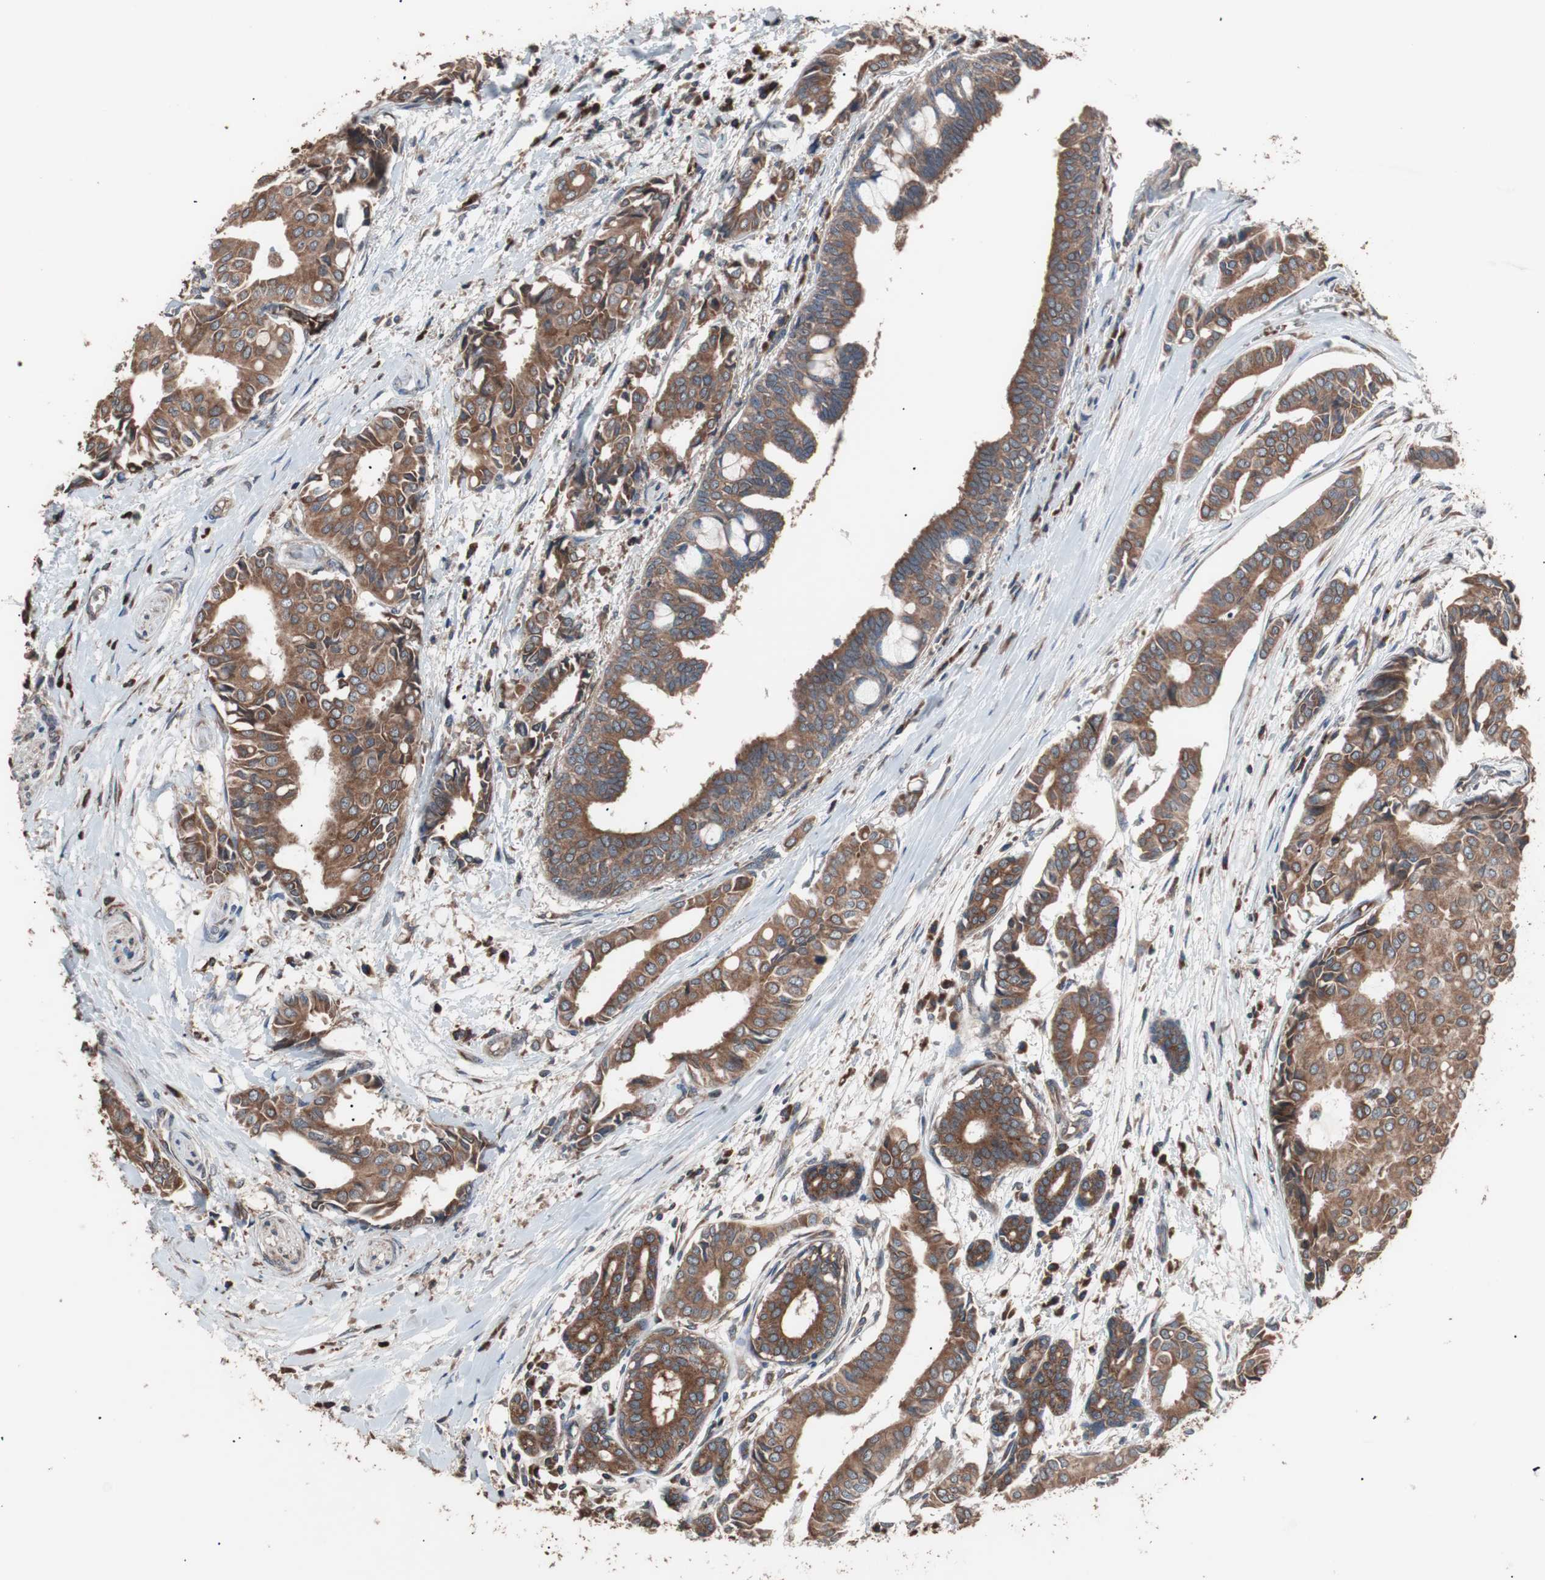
{"staining": {"intensity": "moderate", "quantity": ">75%", "location": "cytoplasmic/membranous"}, "tissue": "head and neck cancer", "cell_type": "Tumor cells", "image_type": "cancer", "snomed": [{"axis": "morphology", "description": "Adenocarcinoma, NOS"}, {"axis": "topography", "description": "Salivary gland"}, {"axis": "topography", "description": "Head-Neck"}], "caption": "An immunohistochemistry (IHC) histopathology image of tumor tissue is shown. Protein staining in brown highlights moderate cytoplasmic/membranous positivity in head and neck adenocarcinoma within tumor cells.", "gene": "GLYCTK", "patient": {"sex": "female", "age": 59}}